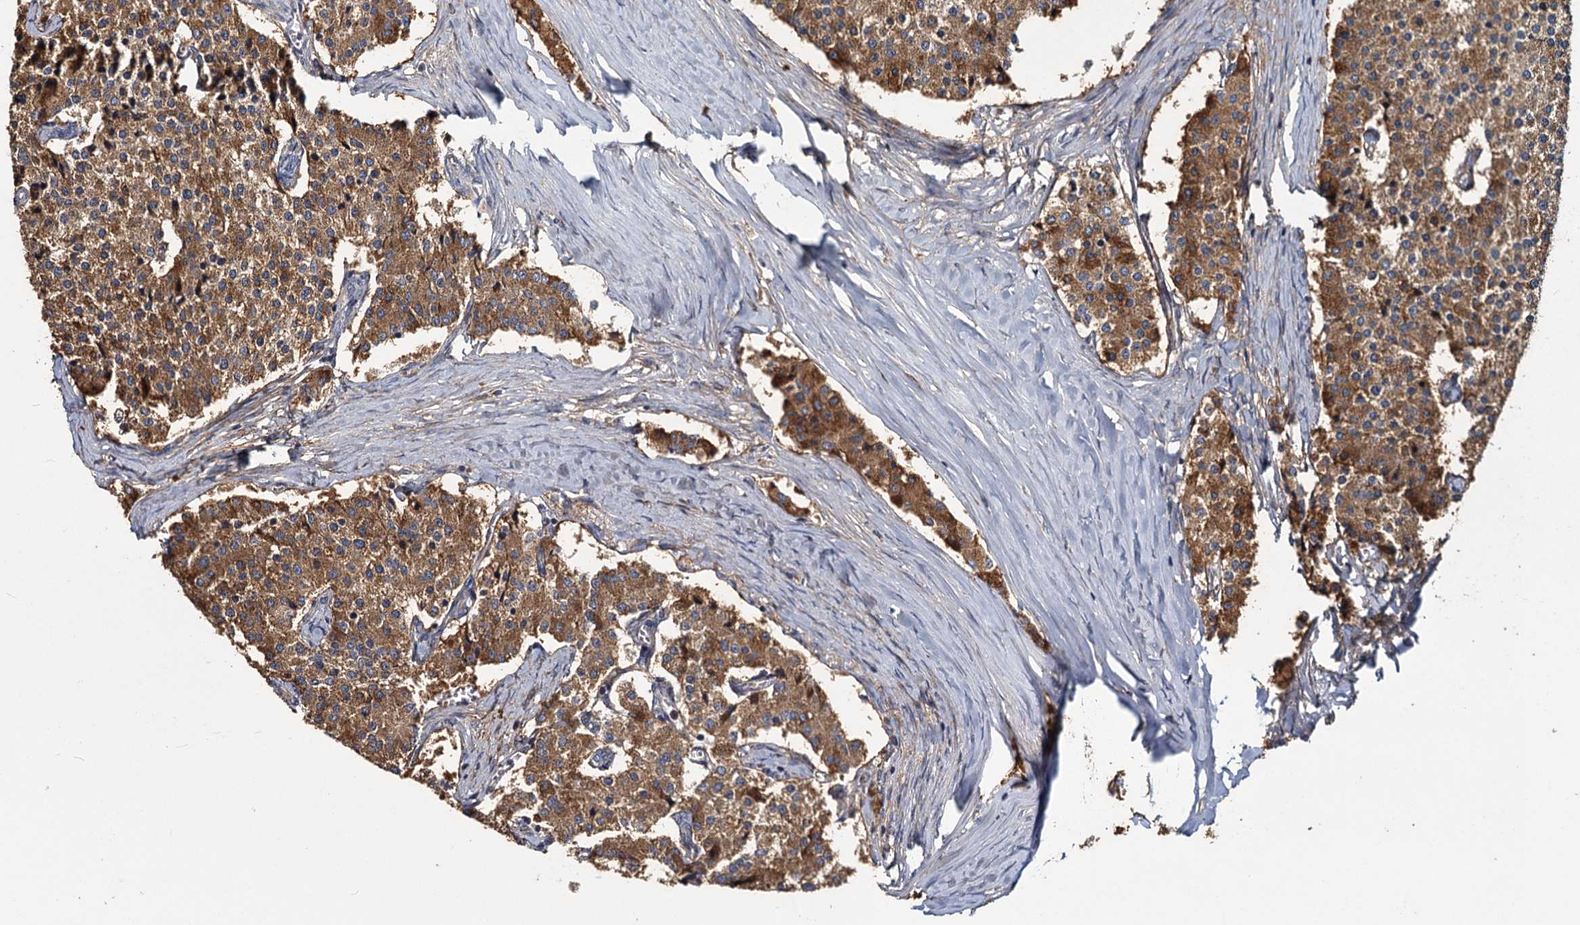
{"staining": {"intensity": "moderate", "quantity": ">75%", "location": "cytoplasmic/membranous"}, "tissue": "carcinoid", "cell_type": "Tumor cells", "image_type": "cancer", "snomed": [{"axis": "morphology", "description": "Carcinoid, malignant, NOS"}, {"axis": "topography", "description": "Colon"}], "caption": "Protein analysis of carcinoid tissue exhibits moderate cytoplasmic/membranous expression in approximately >75% of tumor cells. (Brightfield microscopy of DAB IHC at high magnification).", "gene": "ADCY2", "patient": {"sex": "female", "age": 52}}